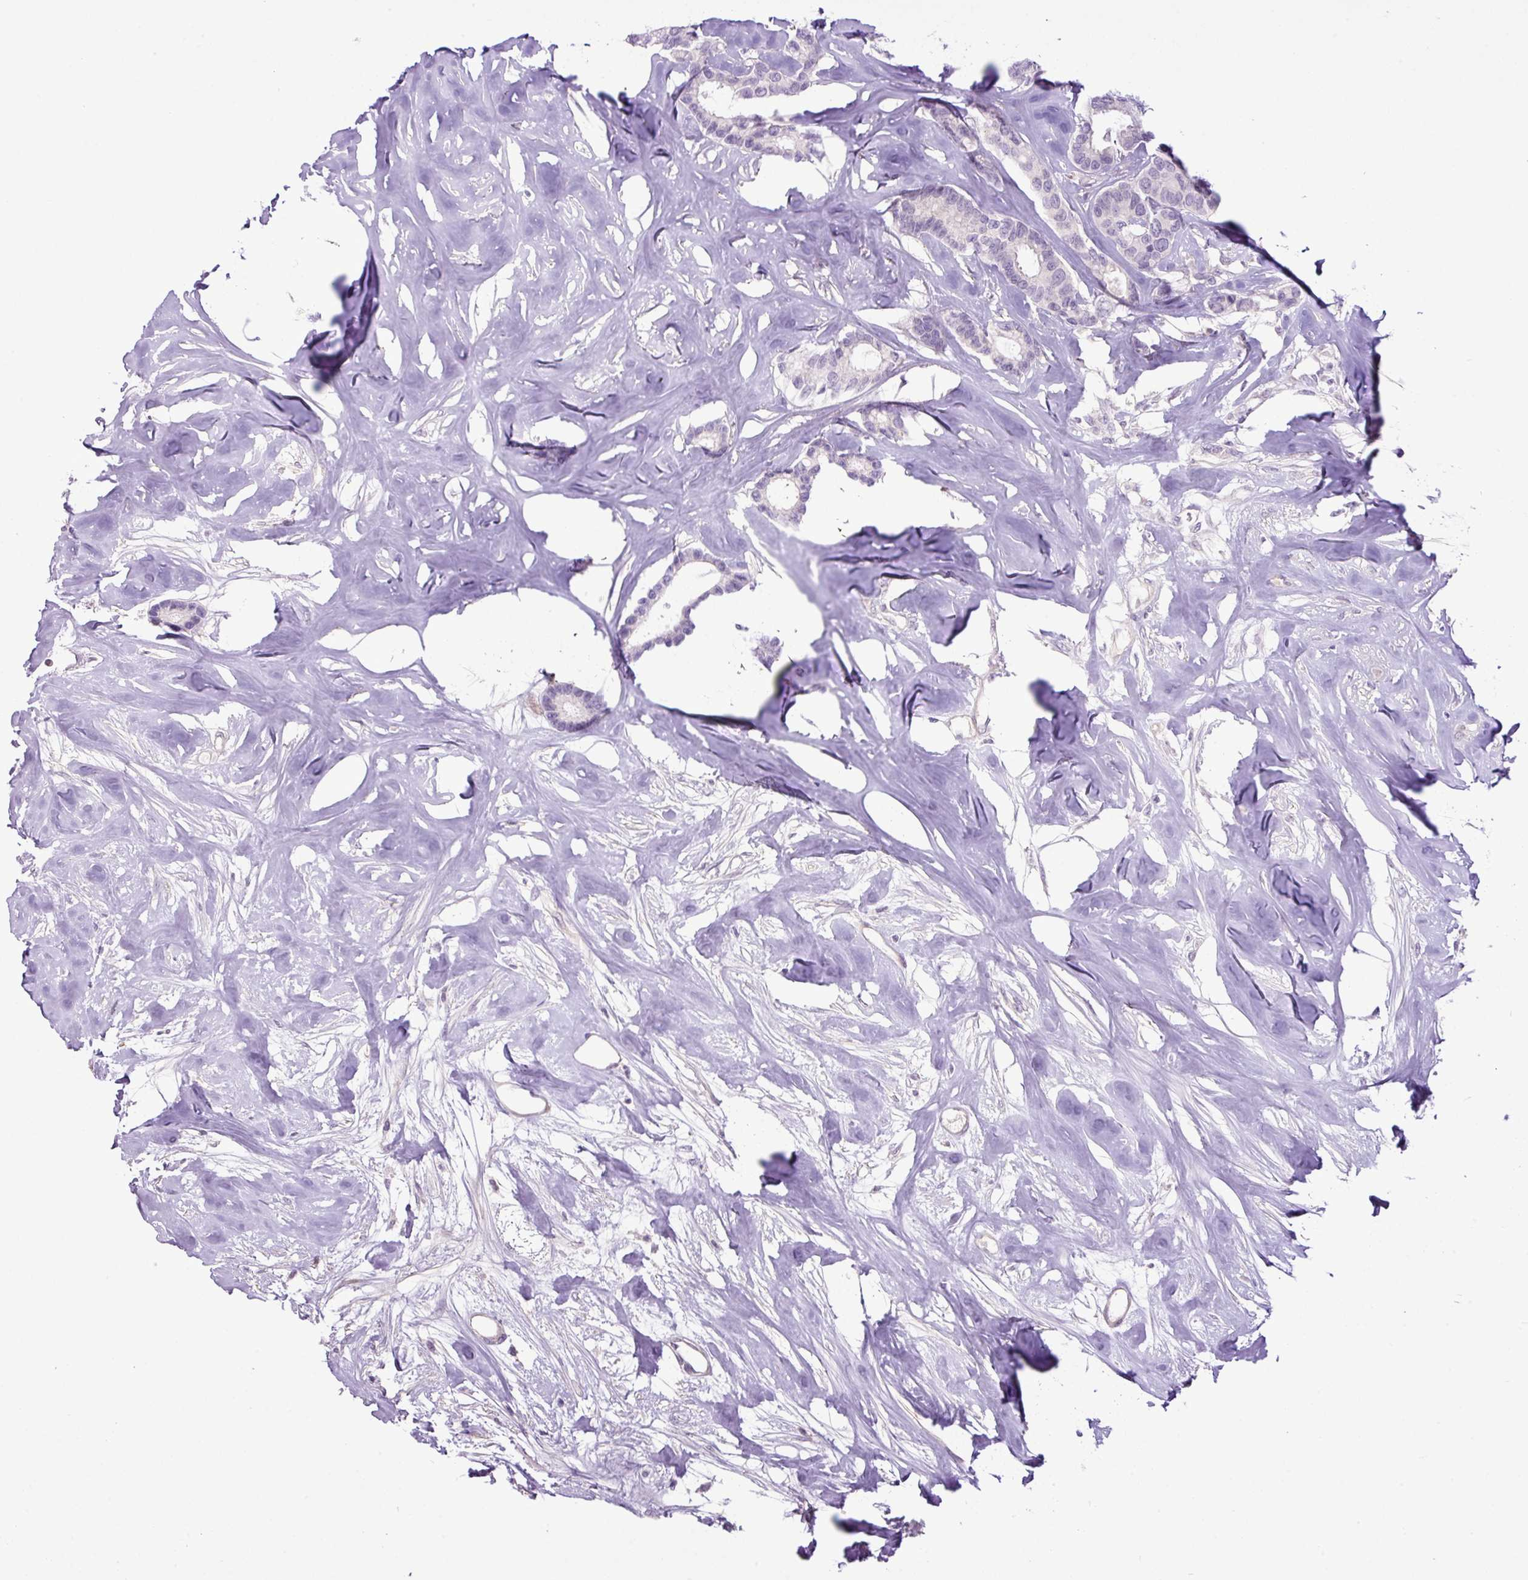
{"staining": {"intensity": "negative", "quantity": "none", "location": "none"}, "tissue": "breast cancer", "cell_type": "Tumor cells", "image_type": "cancer", "snomed": [{"axis": "morphology", "description": "Duct carcinoma"}, {"axis": "topography", "description": "Breast"}], "caption": "A high-resolution photomicrograph shows immunohistochemistry staining of breast cancer, which reveals no significant positivity in tumor cells.", "gene": "DNAJB13", "patient": {"sex": "female", "age": 87}}